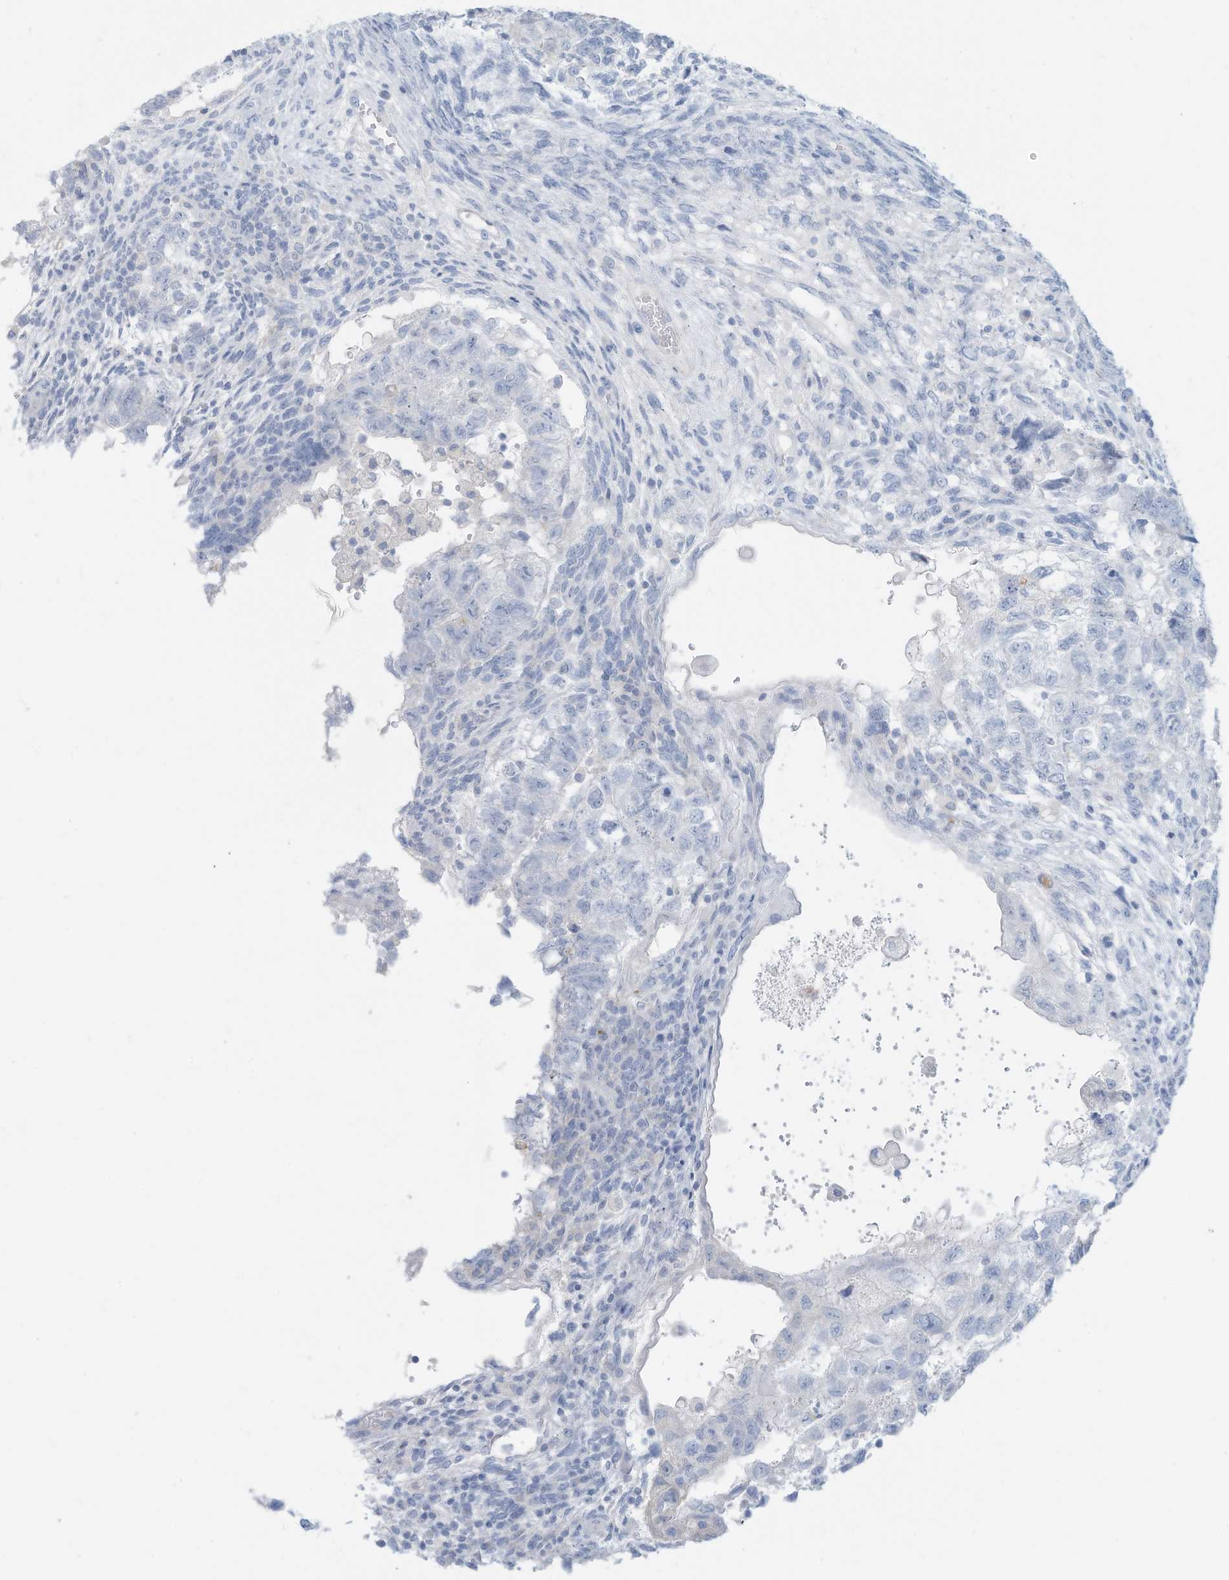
{"staining": {"intensity": "negative", "quantity": "none", "location": "none"}, "tissue": "testis cancer", "cell_type": "Tumor cells", "image_type": "cancer", "snomed": [{"axis": "morphology", "description": "Carcinoma, Embryonal, NOS"}, {"axis": "topography", "description": "Testis"}], "caption": "High magnification brightfield microscopy of testis cancer stained with DAB (brown) and counterstained with hematoxylin (blue): tumor cells show no significant positivity.", "gene": "ERI2", "patient": {"sex": "male", "age": 36}}